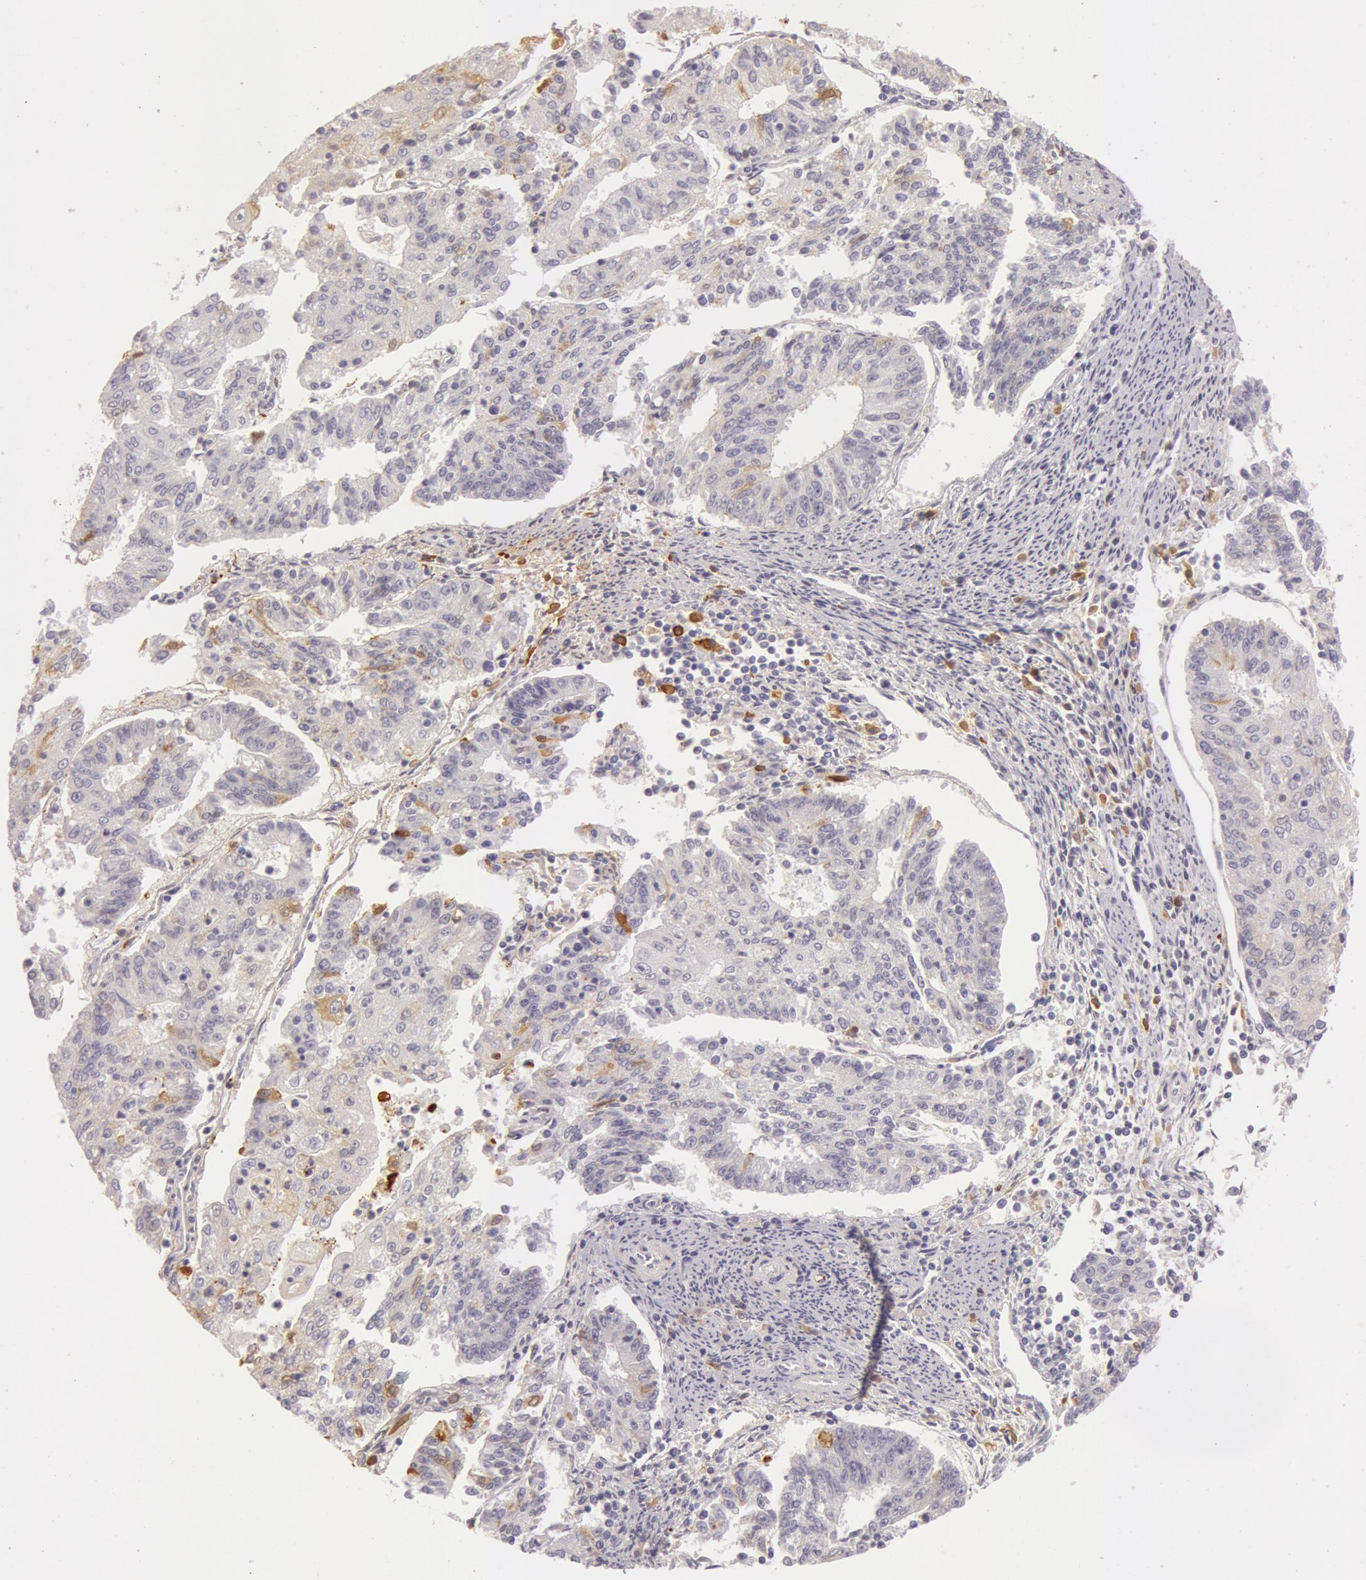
{"staining": {"intensity": "weak", "quantity": "<25%", "location": "cytoplasmic/membranous"}, "tissue": "endometrial cancer", "cell_type": "Tumor cells", "image_type": "cancer", "snomed": [{"axis": "morphology", "description": "Adenocarcinoma, NOS"}, {"axis": "topography", "description": "Endometrium"}], "caption": "This is a image of IHC staining of adenocarcinoma (endometrial), which shows no staining in tumor cells.", "gene": "C4BPA", "patient": {"sex": "female", "age": 56}}